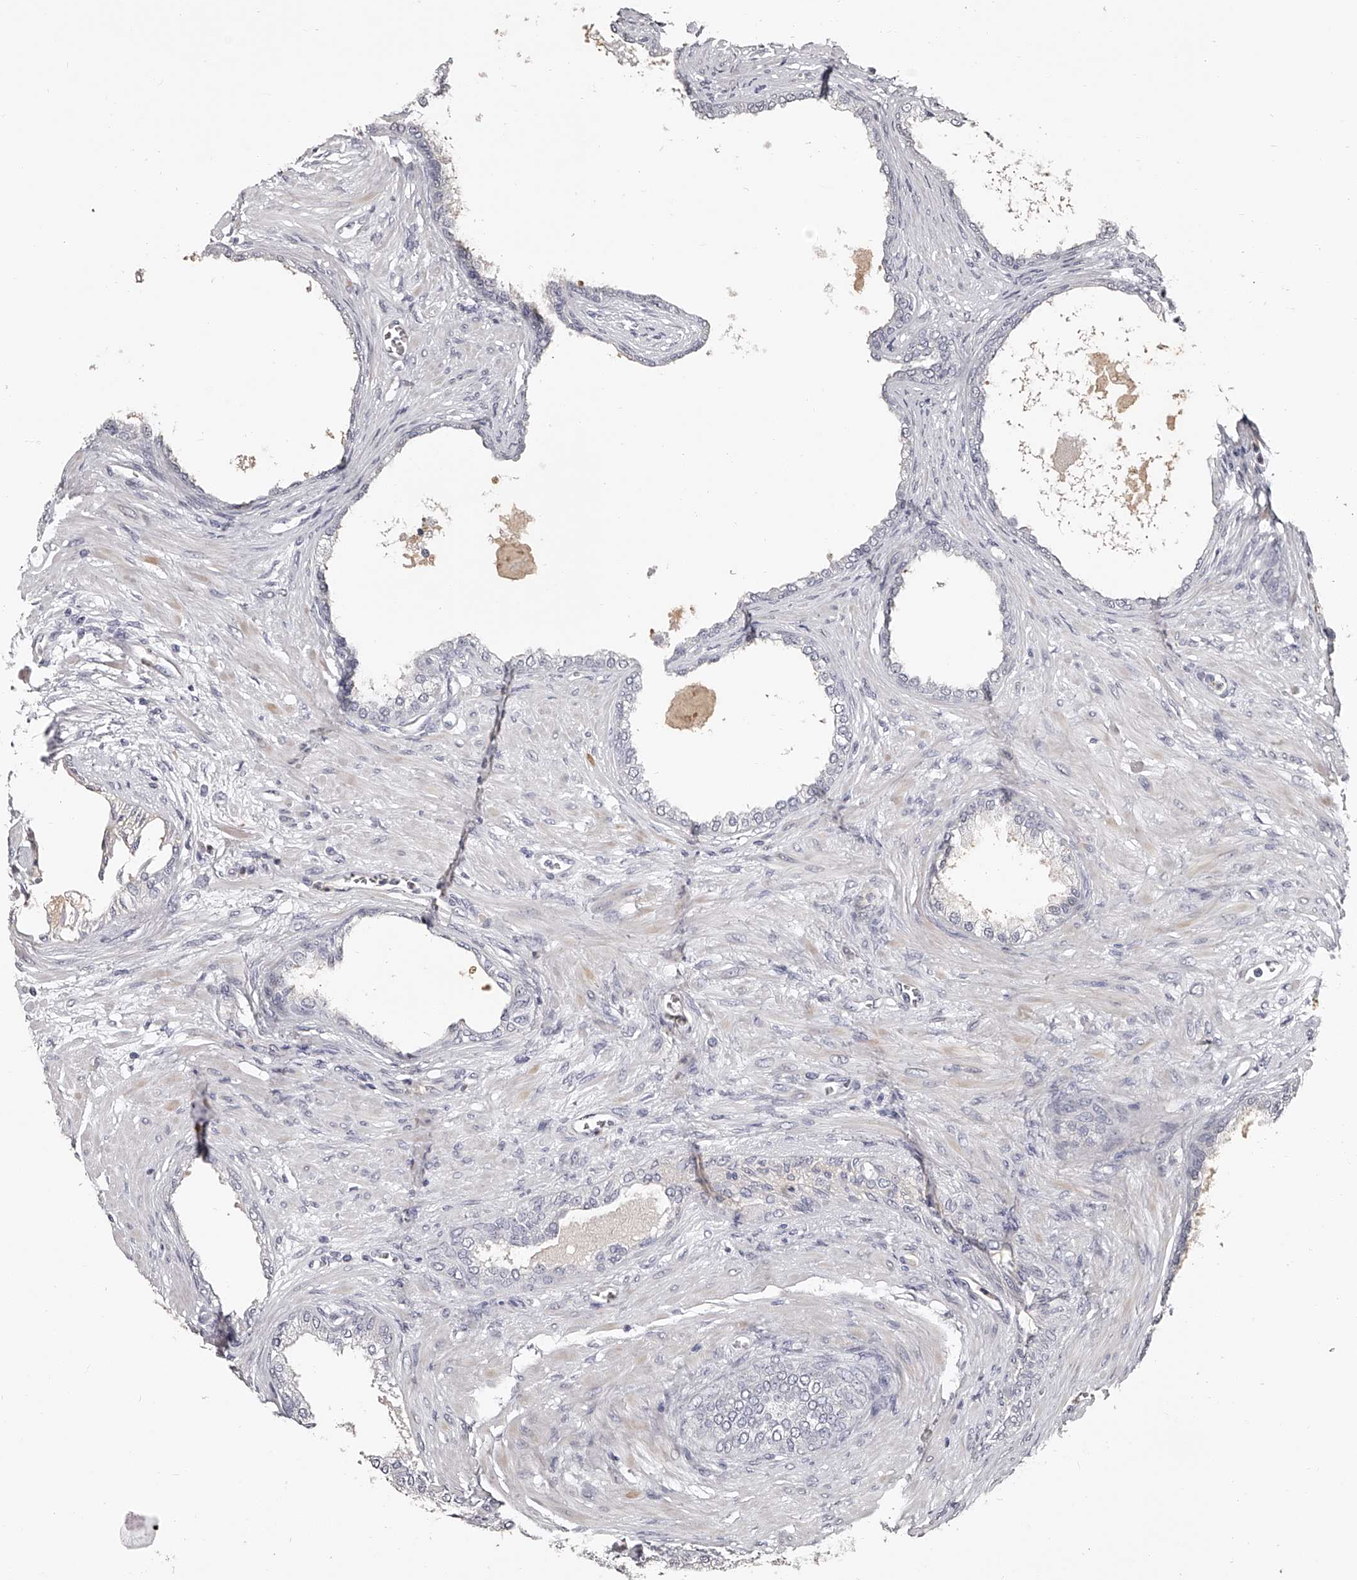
{"staining": {"intensity": "negative", "quantity": "none", "location": "none"}, "tissue": "prostate cancer", "cell_type": "Tumor cells", "image_type": "cancer", "snomed": [{"axis": "morphology", "description": "Normal tissue, NOS"}, {"axis": "morphology", "description": "Adenocarcinoma, Low grade"}, {"axis": "topography", "description": "Prostate"}, {"axis": "topography", "description": "Peripheral nerve tissue"}], "caption": "IHC histopathology image of neoplastic tissue: human adenocarcinoma (low-grade) (prostate) stained with DAB displays no significant protein expression in tumor cells. The staining is performed using DAB brown chromogen with nuclei counter-stained in using hematoxylin.", "gene": "URGCP", "patient": {"sex": "male", "age": 71}}